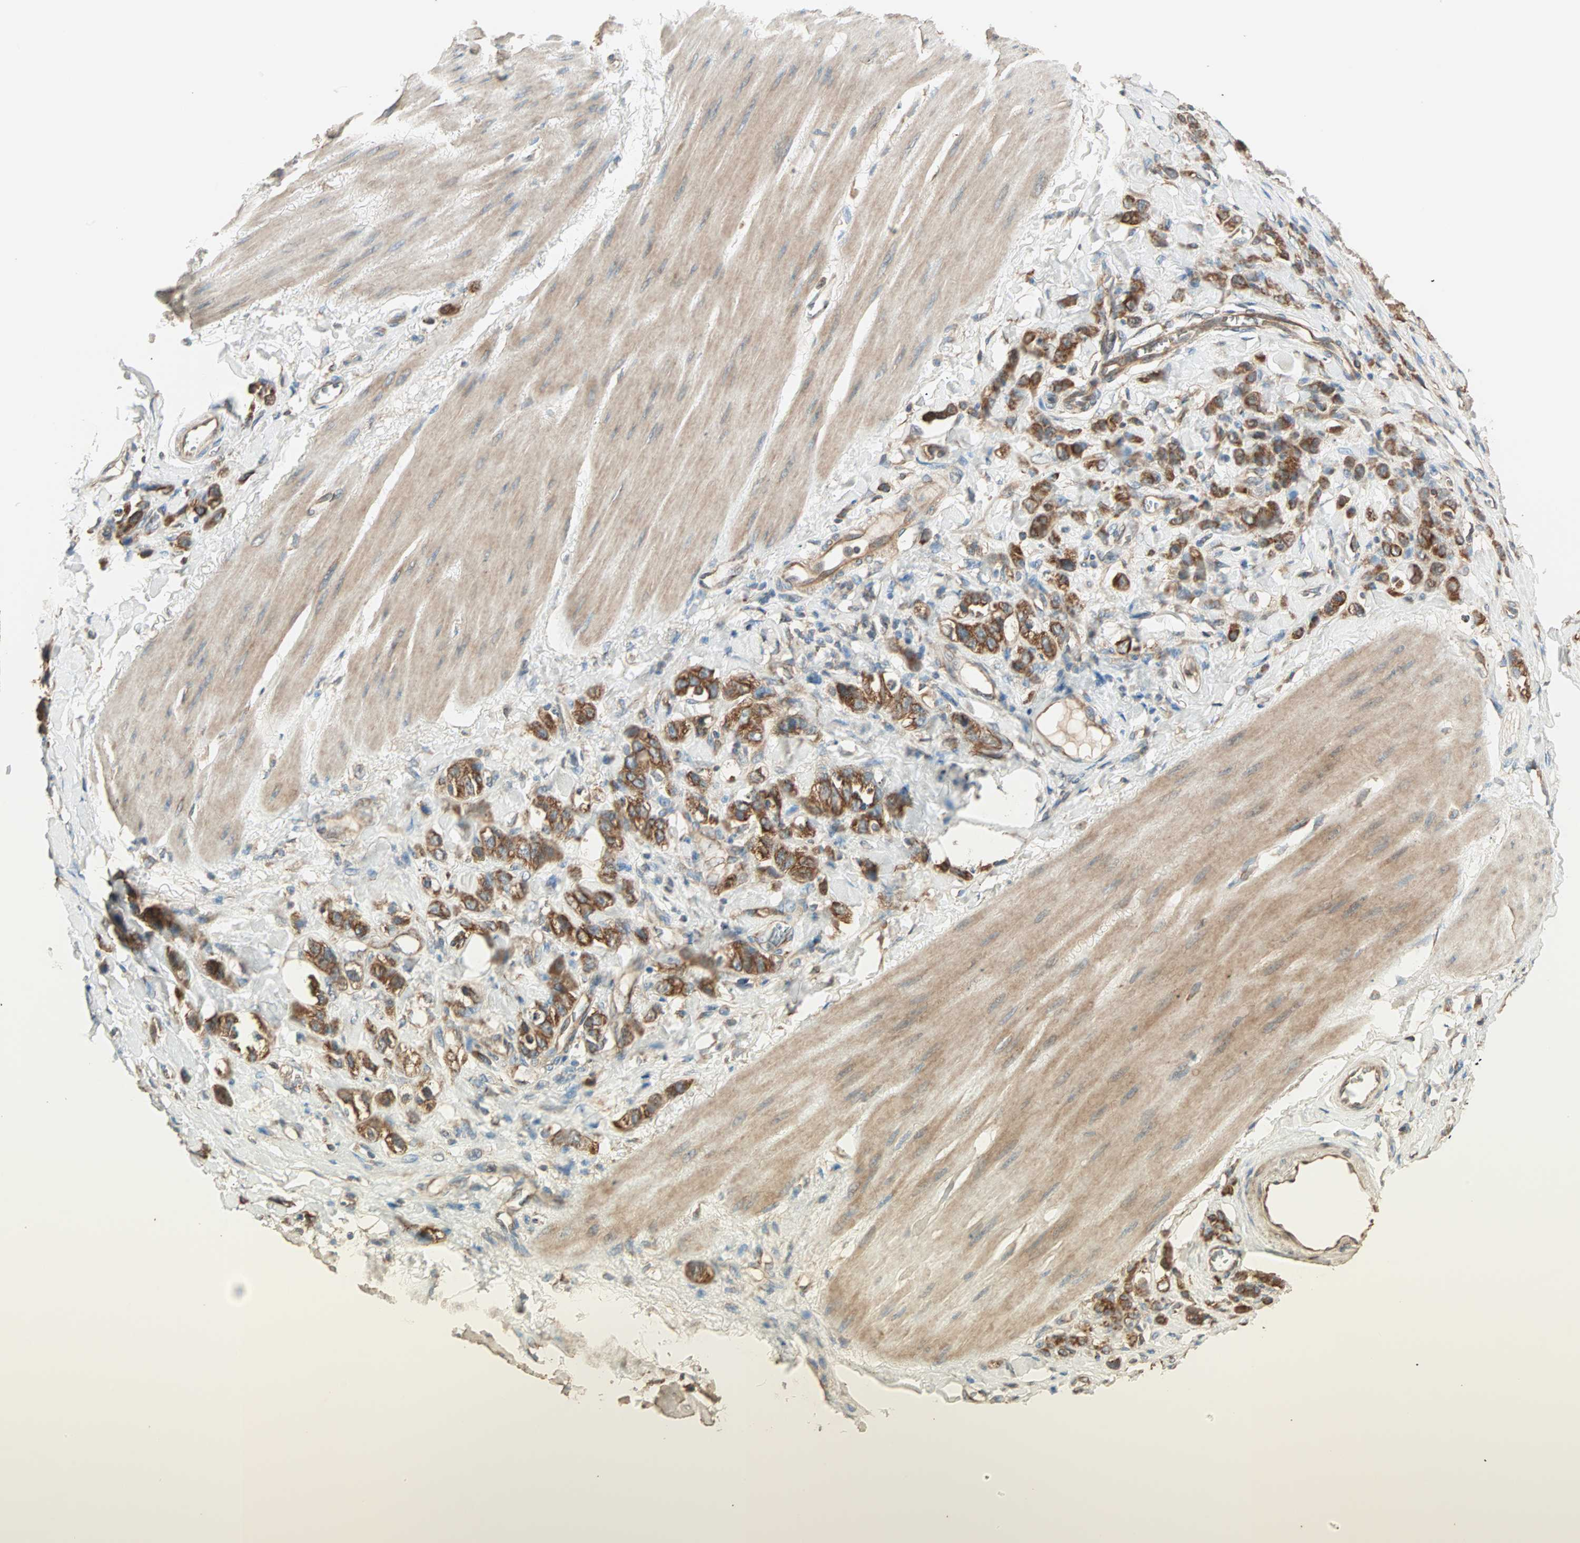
{"staining": {"intensity": "strong", "quantity": ">75%", "location": "cytoplasmic/membranous"}, "tissue": "stomach cancer", "cell_type": "Tumor cells", "image_type": "cancer", "snomed": [{"axis": "morphology", "description": "Adenocarcinoma, NOS"}, {"axis": "topography", "description": "Stomach"}], "caption": "The photomicrograph reveals a brown stain indicating the presence of a protein in the cytoplasmic/membranous of tumor cells in stomach adenocarcinoma. (IHC, brightfield microscopy, high magnification).", "gene": "EIF4G2", "patient": {"sex": "male", "age": 82}}